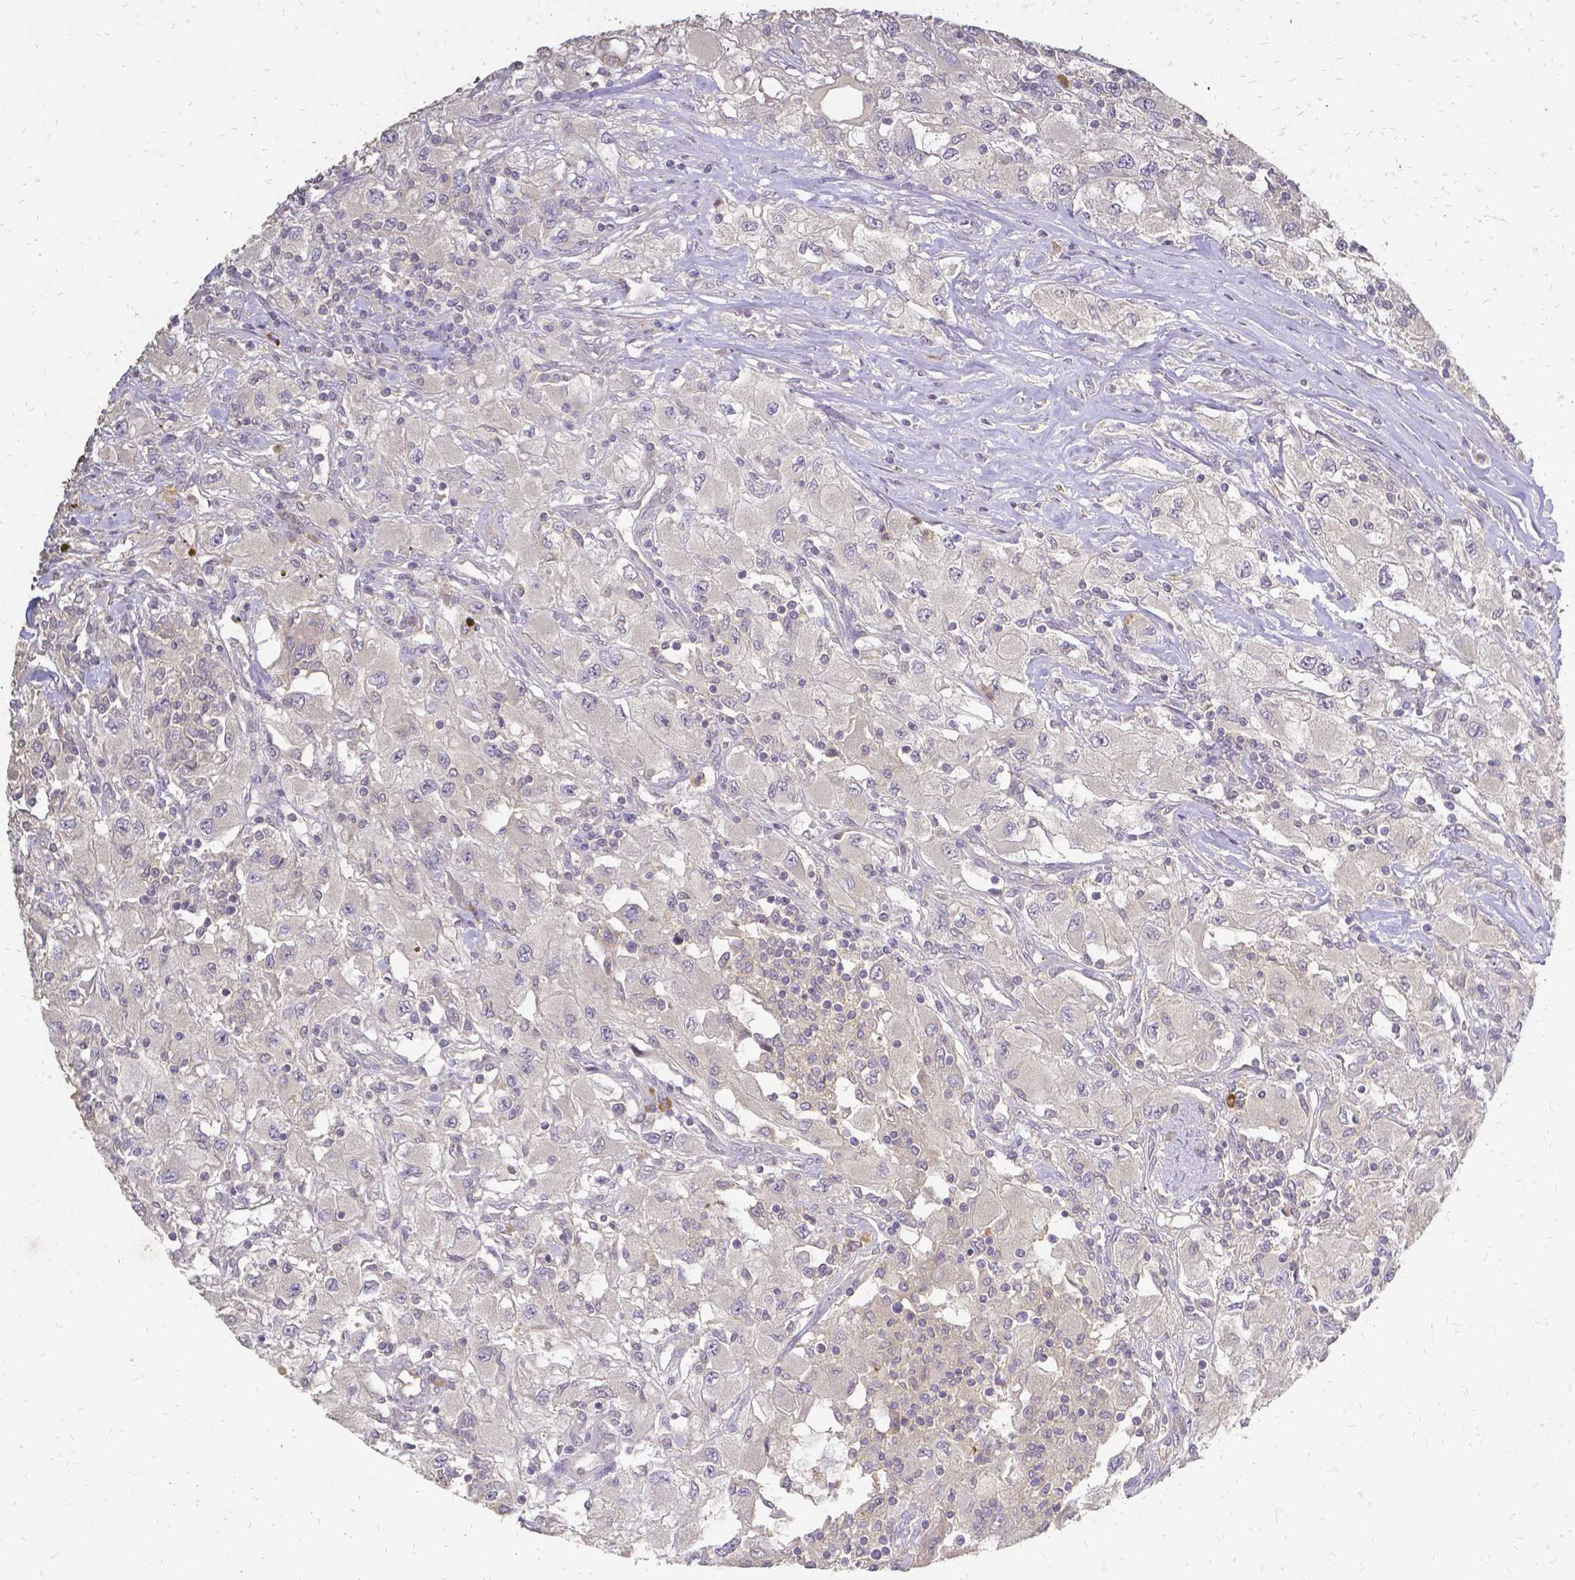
{"staining": {"intensity": "negative", "quantity": "none", "location": "none"}, "tissue": "renal cancer", "cell_type": "Tumor cells", "image_type": "cancer", "snomed": [{"axis": "morphology", "description": "Adenocarcinoma, NOS"}, {"axis": "topography", "description": "Kidney"}], "caption": "The immunohistochemistry (IHC) photomicrograph has no significant staining in tumor cells of adenocarcinoma (renal) tissue.", "gene": "CIB1", "patient": {"sex": "female", "age": 67}}